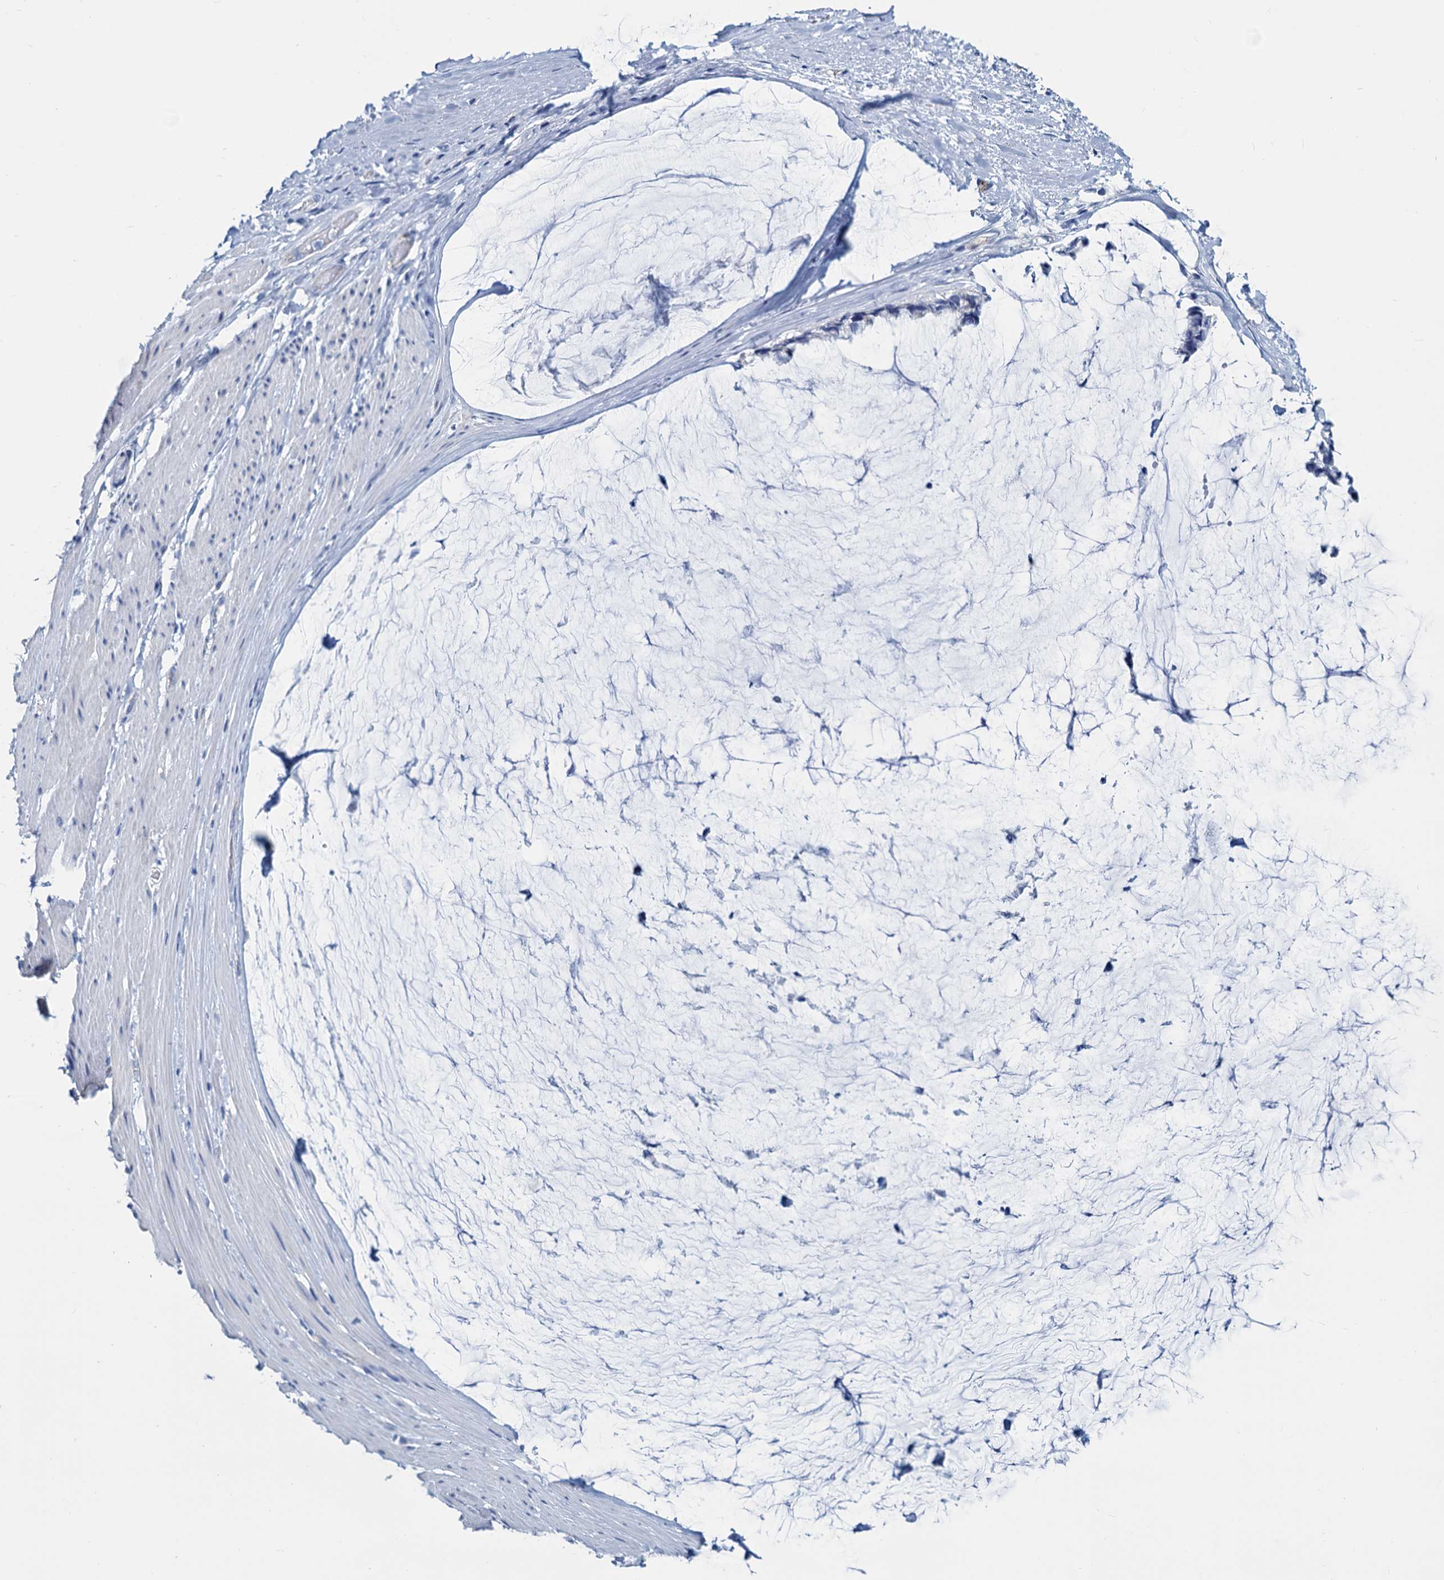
{"staining": {"intensity": "negative", "quantity": "none", "location": "none"}, "tissue": "ovarian cancer", "cell_type": "Tumor cells", "image_type": "cancer", "snomed": [{"axis": "morphology", "description": "Cystadenocarcinoma, mucinous, NOS"}, {"axis": "topography", "description": "Ovary"}], "caption": "This is an immunohistochemistry (IHC) micrograph of ovarian cancer (mucinous cystadenocarcinoma). There is no expression in tumor cells.", "gene": "SLC1A3", "patient": {"sex": "female", "age": 39}}